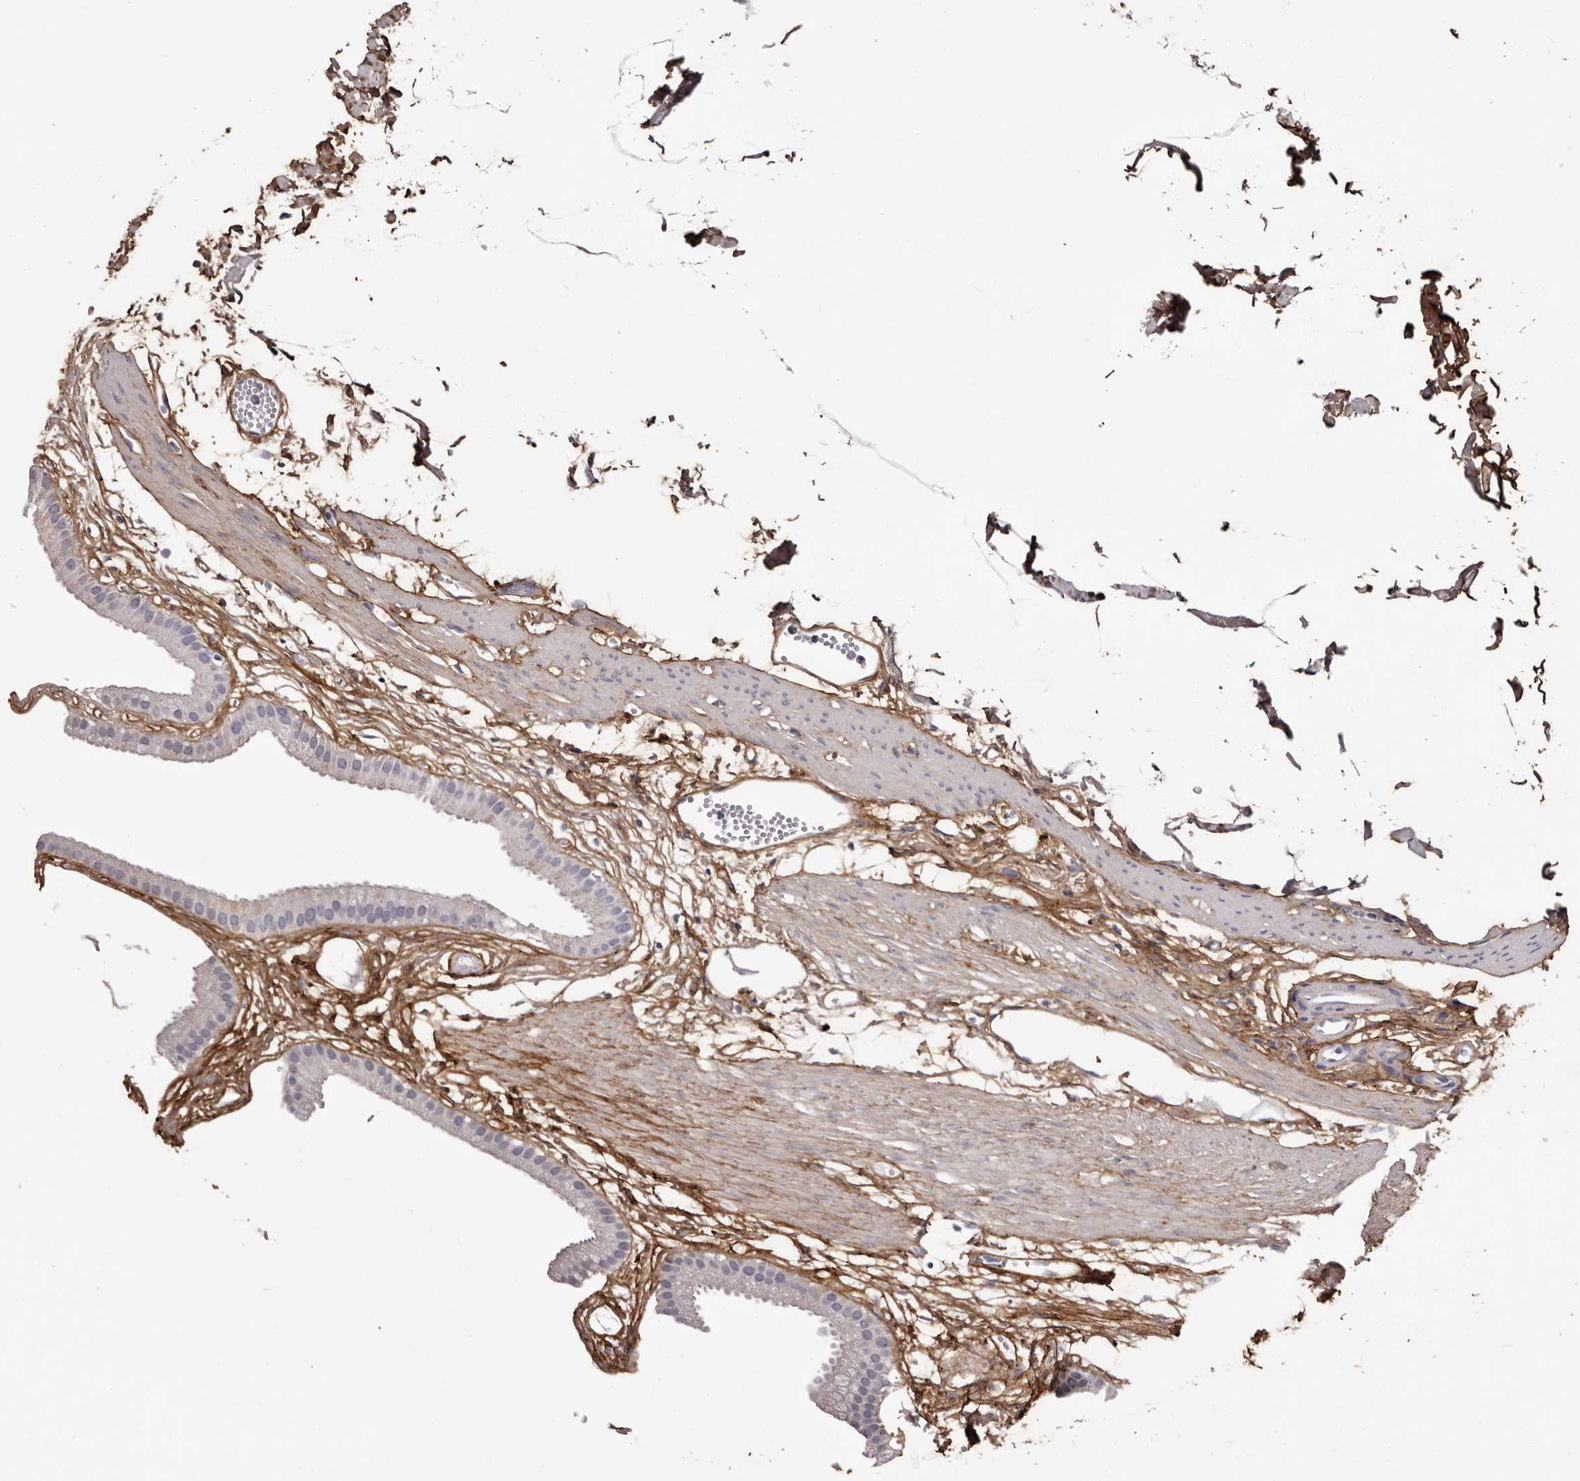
{"staining": {"intensity": "negative", "quantity": "none", "location": "none"}, "tissue": "gallbladder", "cell_type": "Glandular cells", "image_type": "normal", "snomed": [{"axis": "morphology", "description": "Normal tissue, NOS"}, {"axis": "topography", "description": "Gallbladder"}], "caption": "IHC of unremarkable gallbladder displays no positivity in glandular cells. The staining is performed using DAB brown chromogen with nuclei counter-stained in using hematoxylin.", "gene": "COL6A1", "patient": {"sex": "female", "age": 64}}